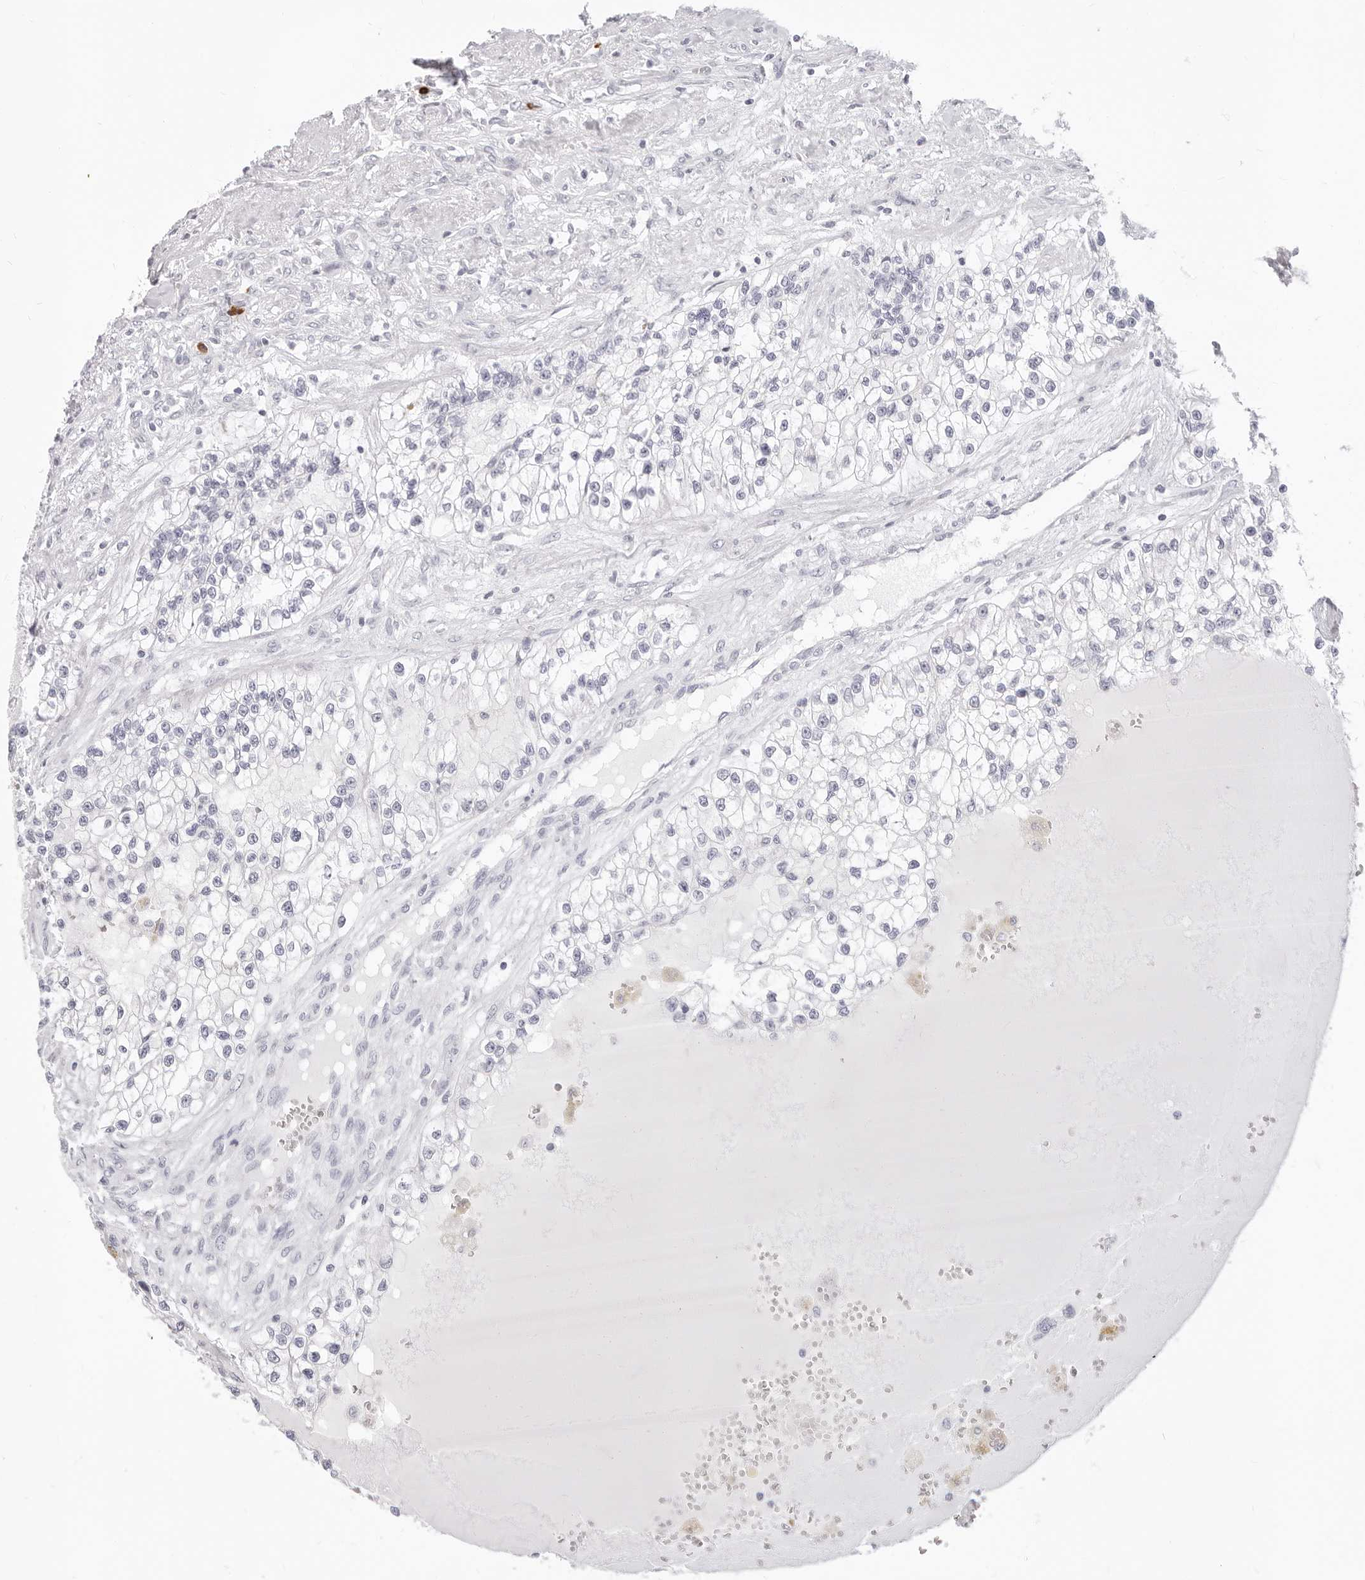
{"staining": {"intensity": "negative", "quantity": "none", "location": "none"}, "tissue": "renal cancer", "cell_type": "Tumor cells", "image_type": "cancer", "snomed": [{"axis": "morphology", "description": "Adenocarcinoma, NOS"}, {"axis": "topography", "description": "Kidney"}], "caption": "Tumor cells show no significant protein expression in adenocarcinoma (renal).", "gene": "CAMP", "patient": {"sex": "female", "age": 57}}